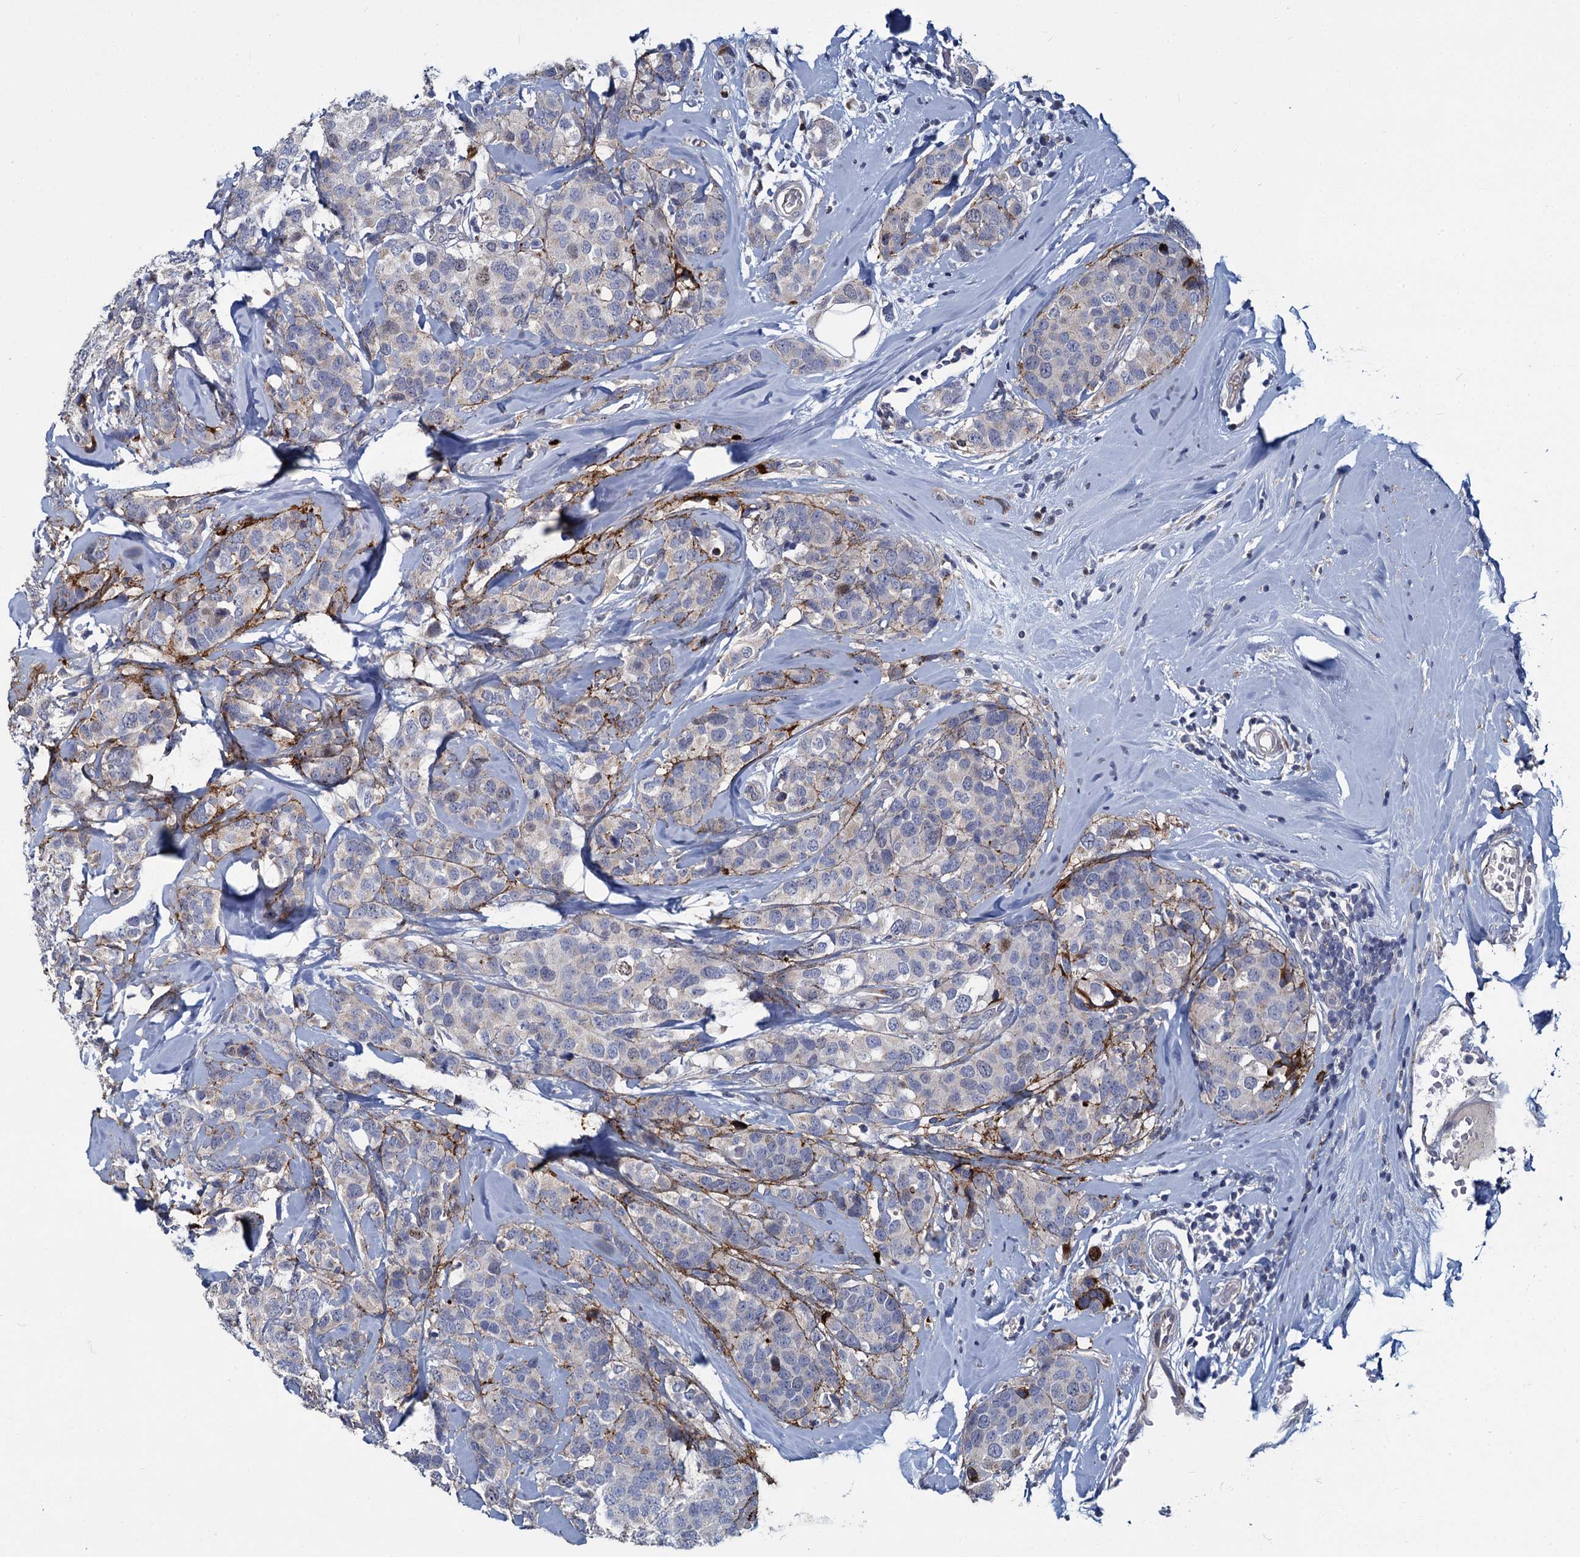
{"staining": {"intensity": "negative", "quantity": "none", "location": "none"}, "tissue": "breast cancer", "cell_type": "Tumor cells", "image_type": "cancer", "snomed": [{"axis": "morphology", "description": "Lobular carcinoma"}, {"axis": "topography", "description": "Breast"}], "caption": "A high-resolution photomicrograph shows immunohistochemistry (IHC) staining of breast cancer (lobular carcinoma), which reveals no significant positivity in tumor cells.", "gene": "DCUN1D2", "patient": {"sex": "female", "age": 59}}